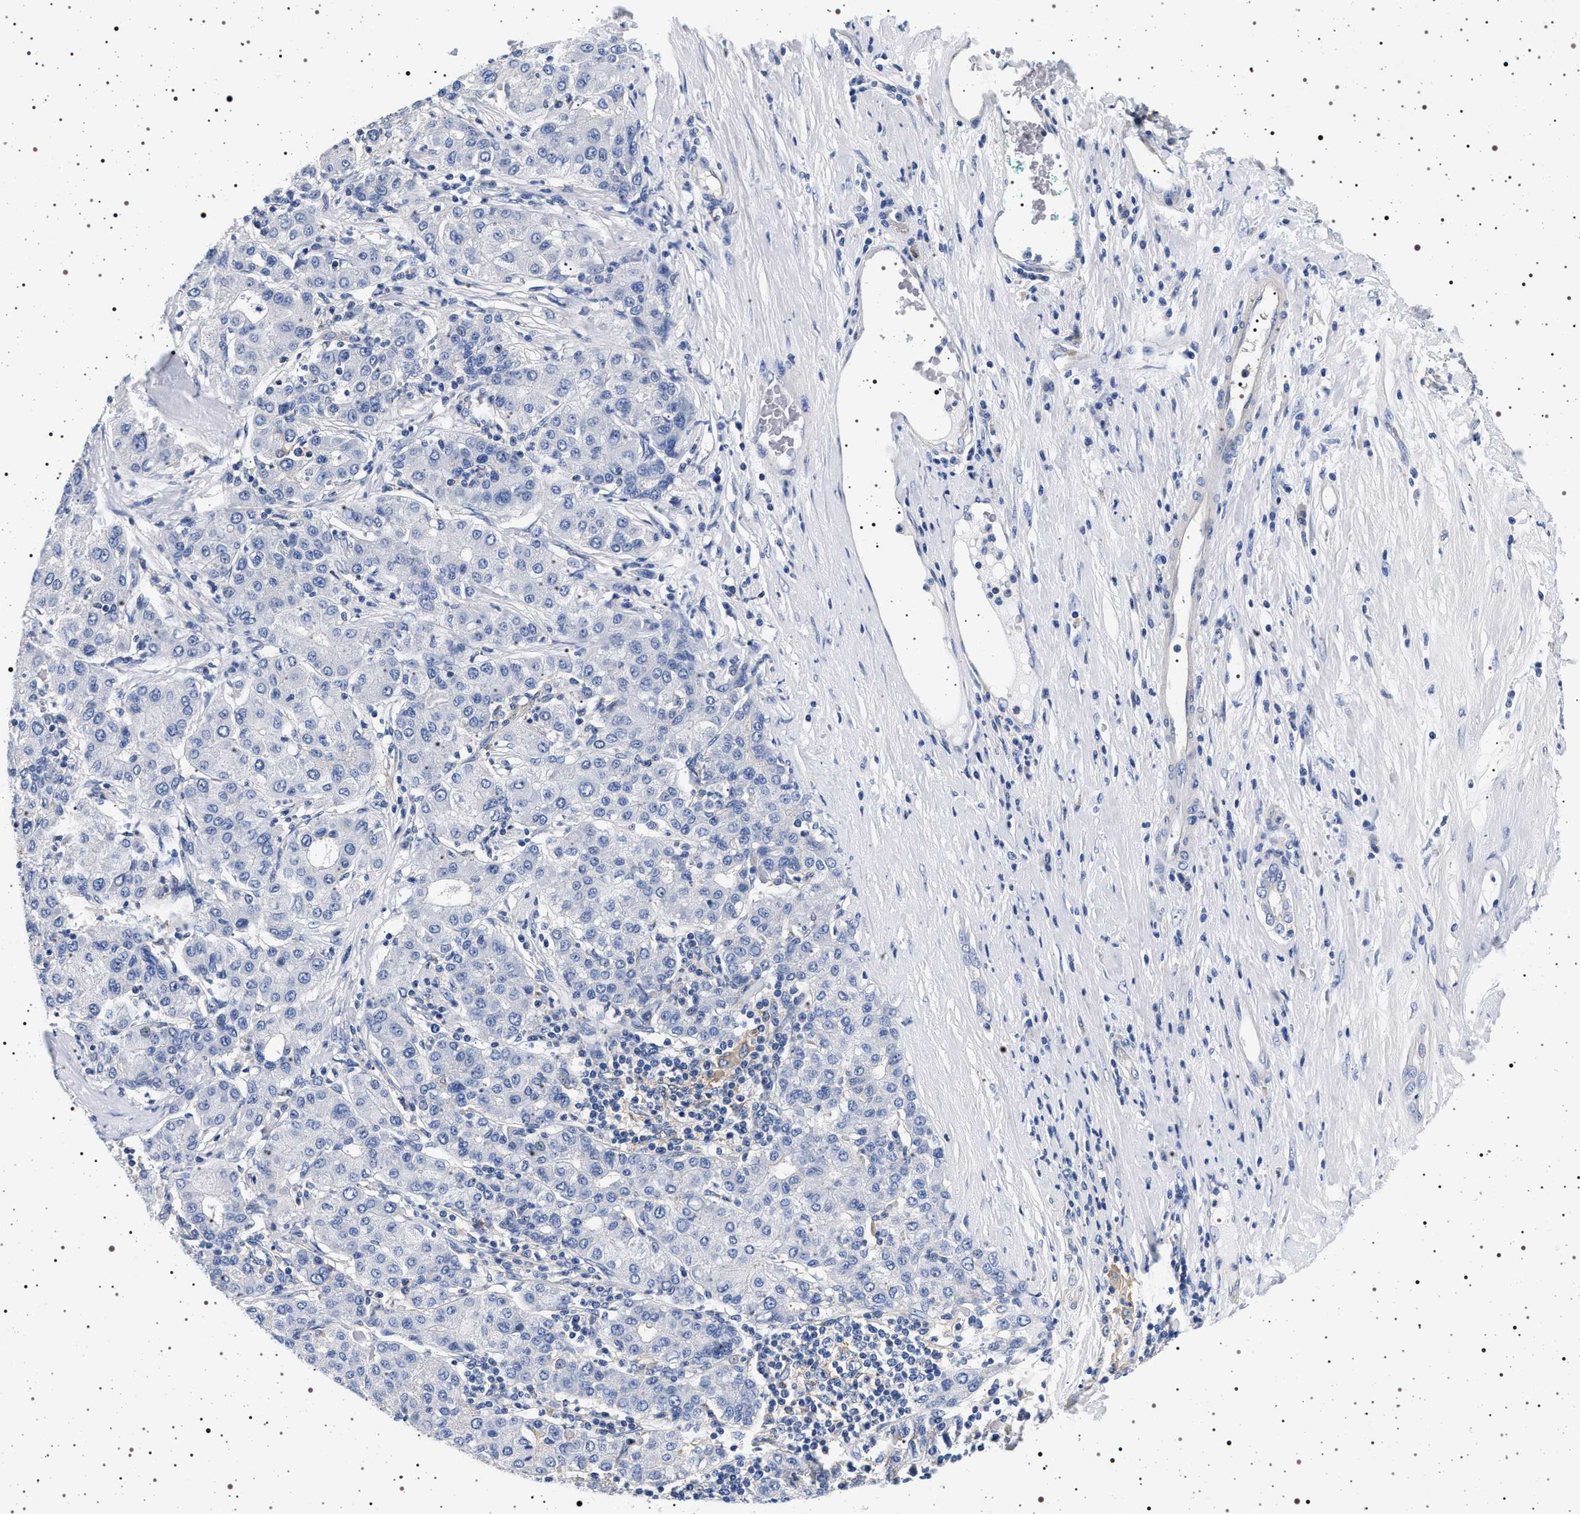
{"staining": {"intensity": "negative", "quantity": "none", "location": "none"}, "tissue": "liver cancer", "cell_type": "Tumor cells", "image_type": "cancer", "snomed": [{"axis": "morphology", "description": "Carcinoma, Hepatocellular, NOS"}, {"axis": "topography", "description": "Liver"}], "caption": "There is no significant expression in tumor cells of liver cancer (hepatocellular carcinoma).", "gene": "HSD17B1", "patient": {"sex": "male", "age": 65}}